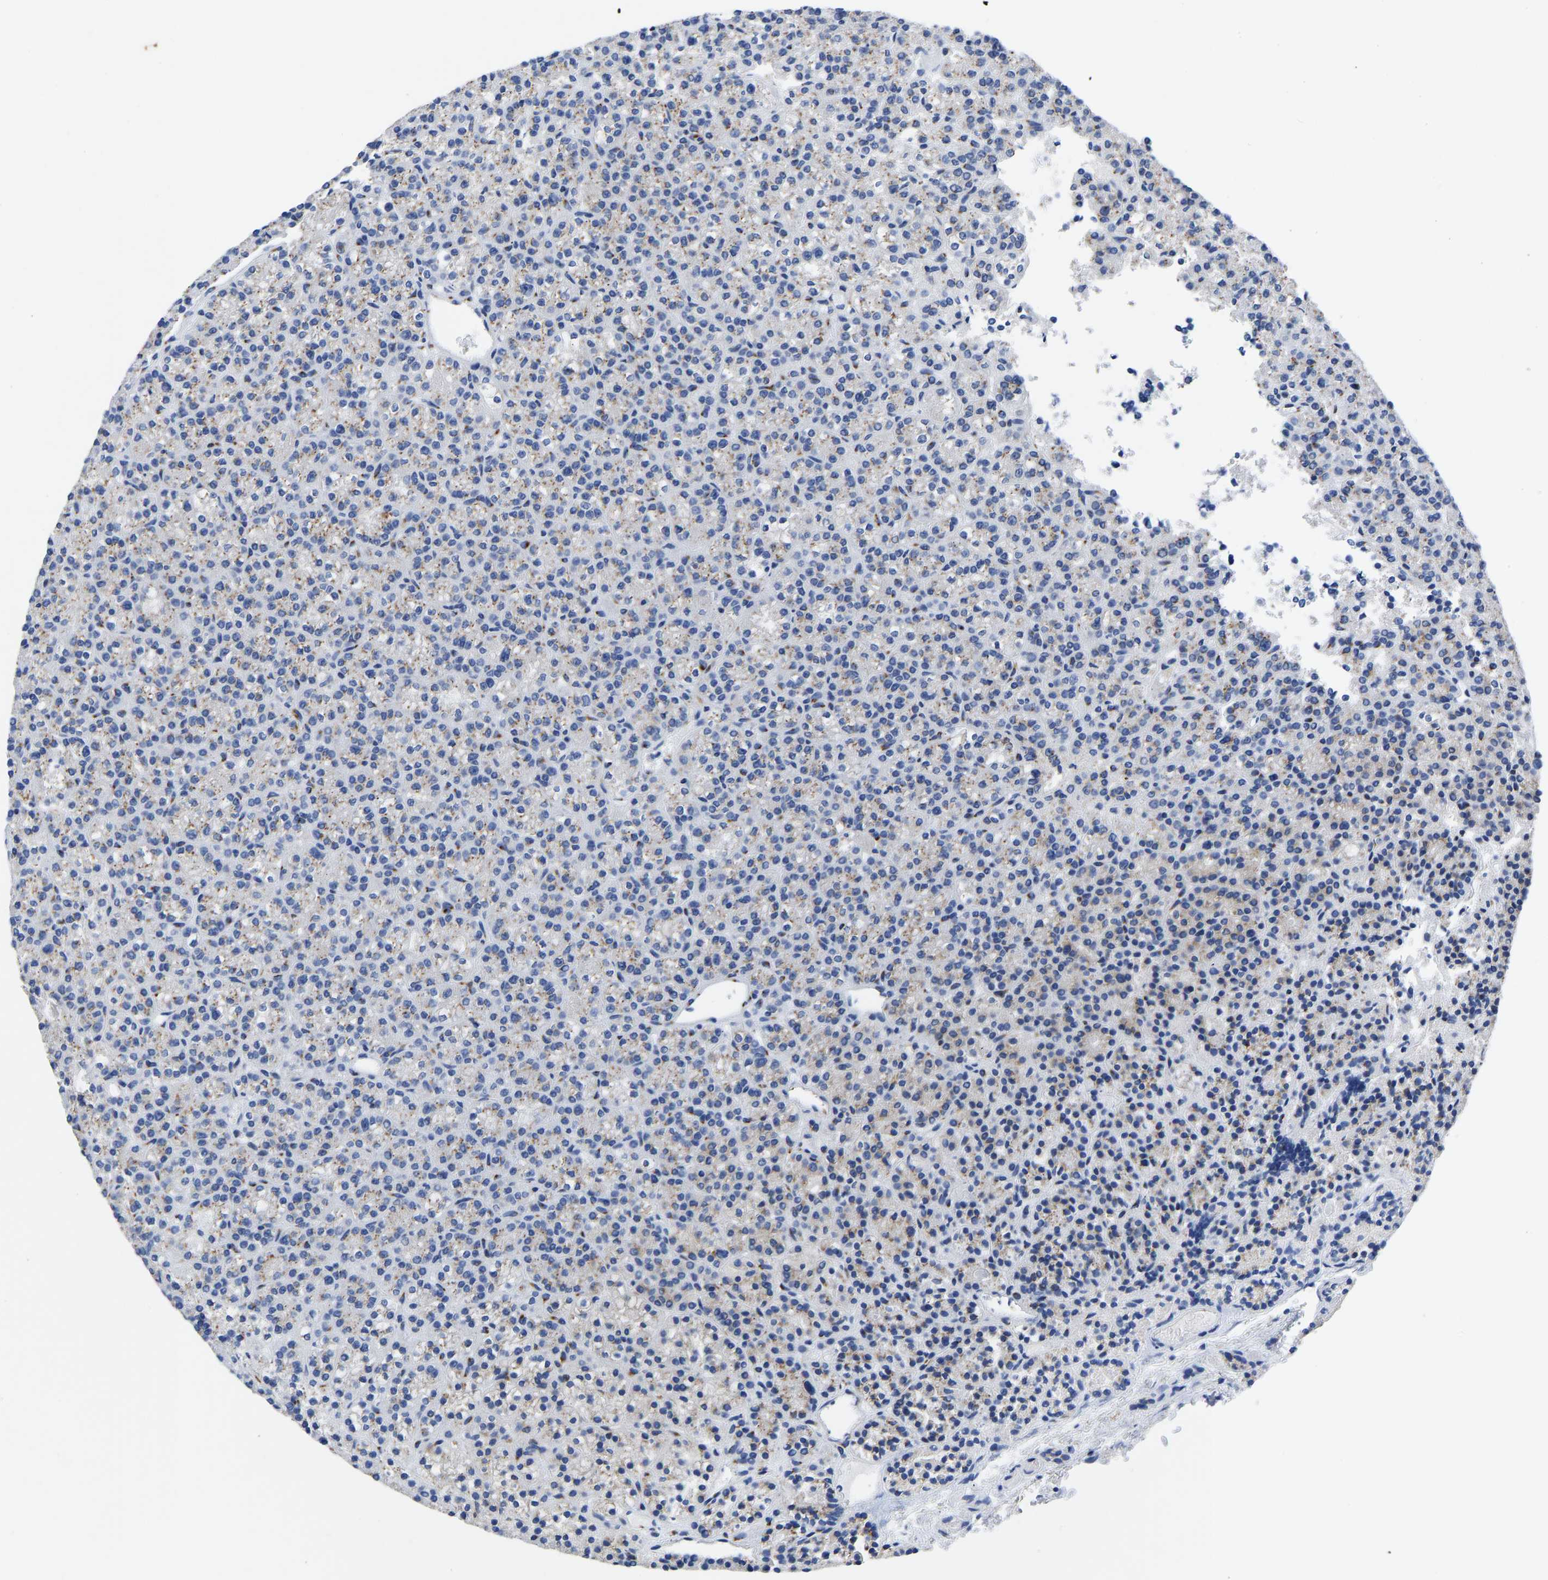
{"staining": {"intensity": "moderate", "quantity": "25%-75%", "location": "cytoplasmic/membranous"}, "tissue": "parathyroid gland", "cell_type": "Glandular cells", "image_type": "normal", "snomed": [{"axis": "morphology", "description": "Normal tissue, NOS"}, {"axis": "morphology", "description": "Adenoma, NOS"}, {"axis": "topography", "description": "Parathyroid gland"}], "caption": "Glandular cells display medium levels of moderate cytoplasmic/membranous expression in about 25%-75% of cells in normal human parathyroid gland.", "gene": "TMEM87A", "patient": {"sex": "female", "age": 64}}